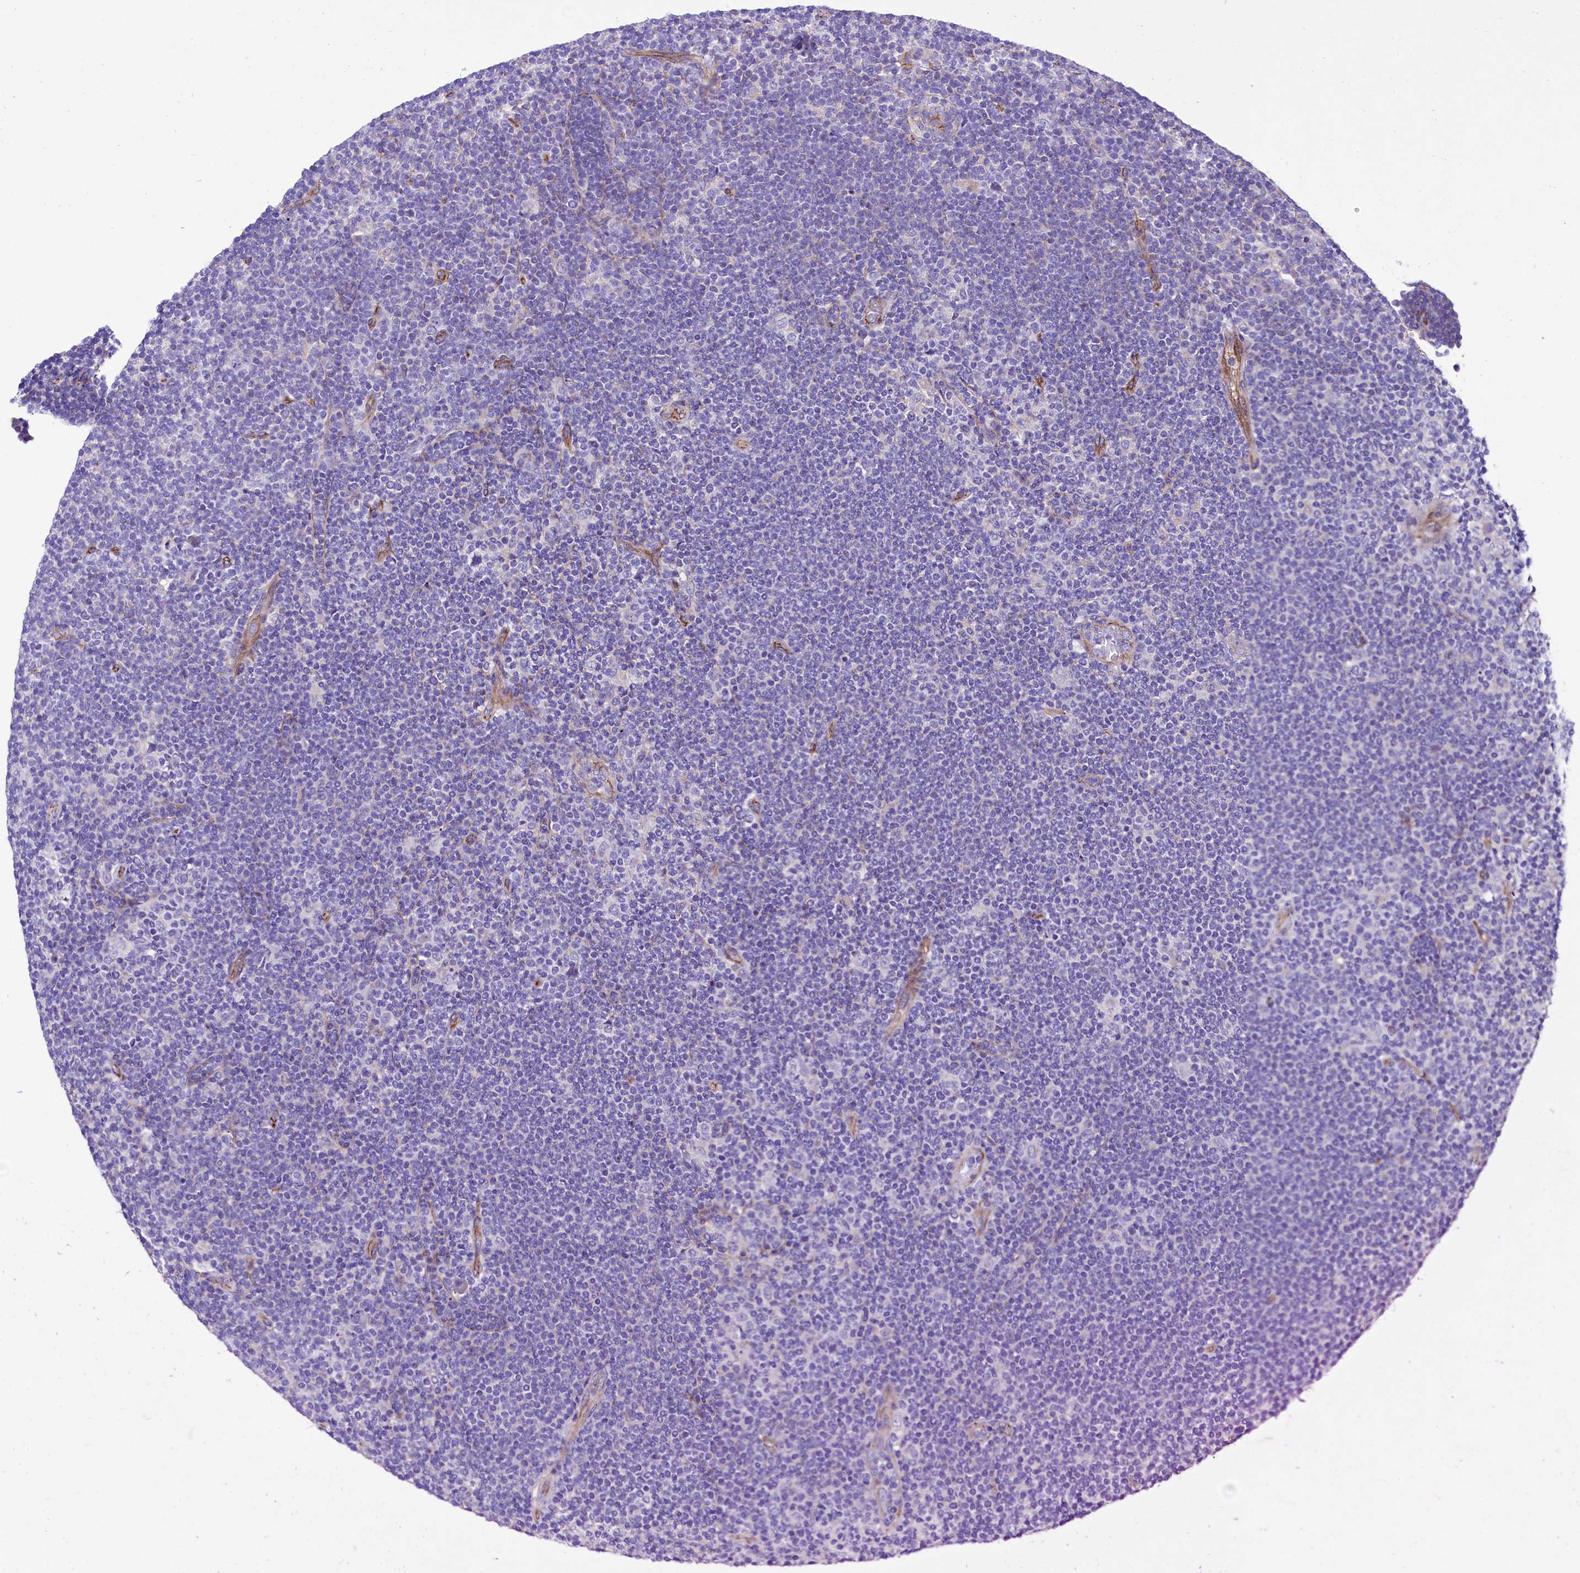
{"staining": {"intensity": "negative", "quantity": "none", "location": "none"}, "tissue": "lymphoma", "cell_type": "Tumor cells", "image_type": "cancer", "snomed": [{"axis": "morphology", "description": "Hodgkin's disease, NOS"}, {"axis": "topography", "description": "Lymph node"}], "caption": "The histopathology image exhibits no significant positivity in tumor cells of Hodgkin's disease.", "gene": "SLF1", "patient": {"sex": "female", "age": 57}}